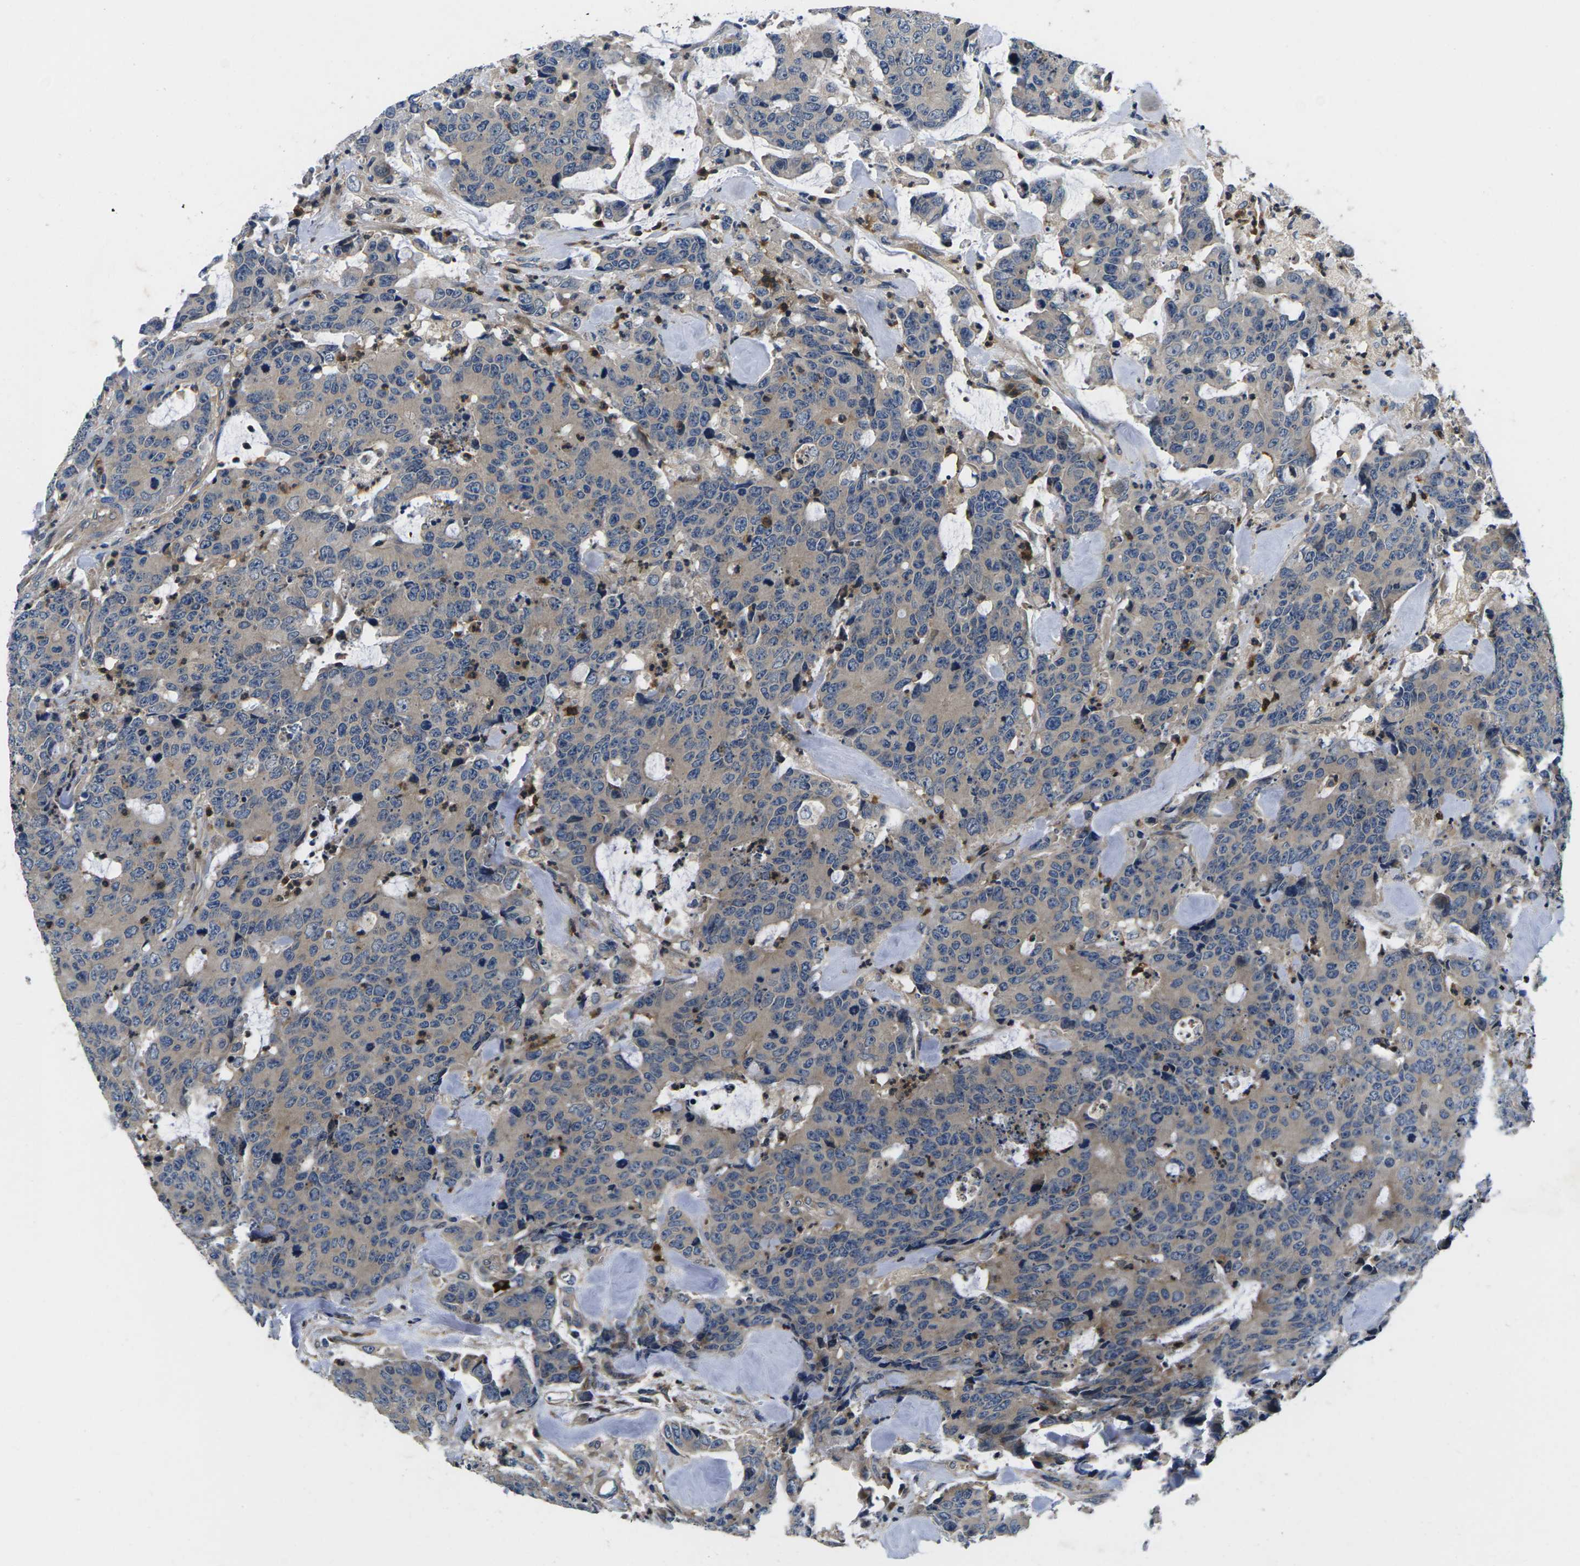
{"staining": {"intensity": "negative", "quantity": "none", "location": "none"}, "tissue": "colorectal cancer", "cell_type": "Tumor cells", "image_type": "cancer", "snomed": [{"axis": "morphology", "description": "Adenocarcinoma, NOS"}, {"axis": "topography", "description": "Colon"}], "caption": "Adenocarcinoma (colorectal) was stained to show a protein in brown. There is no significant positivity in tumor cells.", "gene": "PLCE1", "patient": {"sex": "female", "age": 86}}